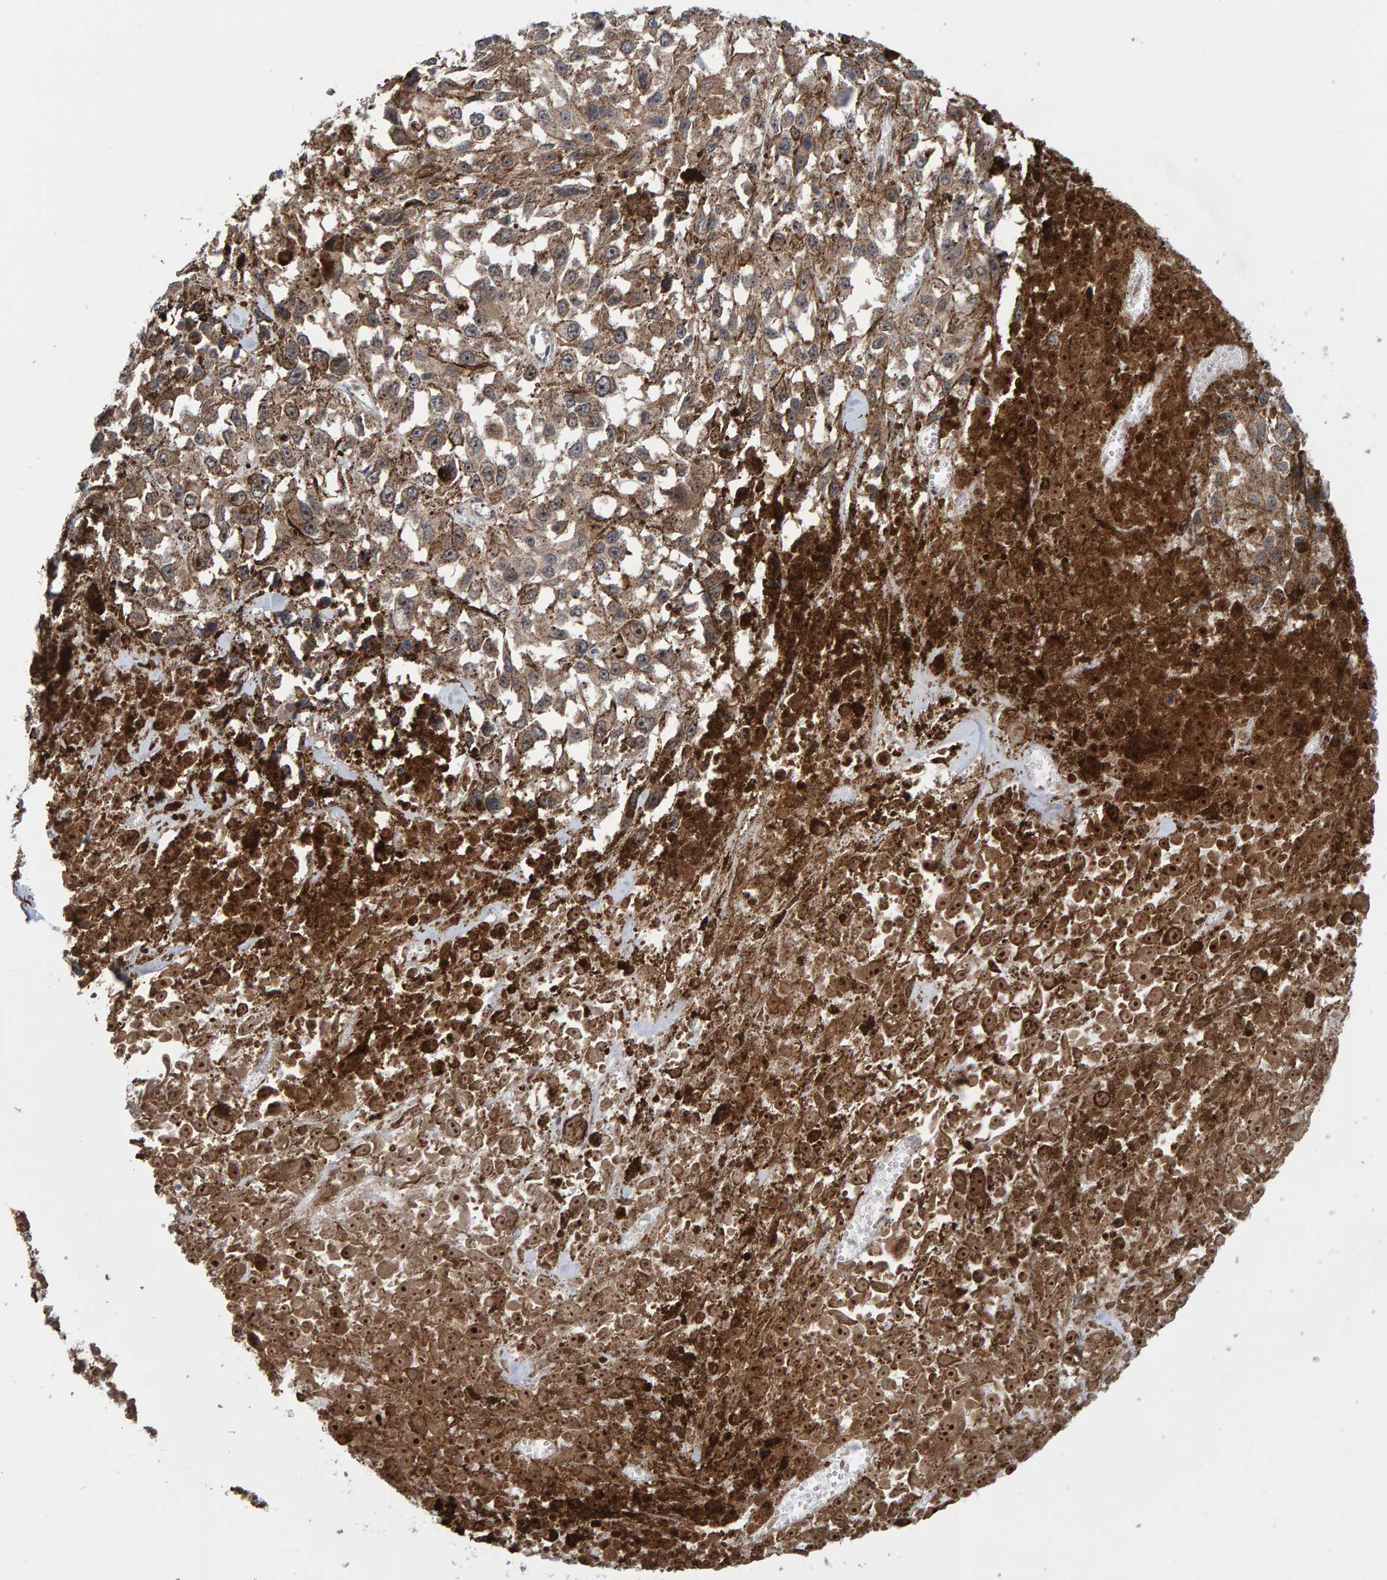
{"staining": {"intensity": "weak", "quantity": ">75%", "location": "cytoplasmic/membranous,nuclear"}, "tissue": "melanoma", "cell_type": "Tumor cells", "image_type": "cancer", "snomed": [{"axis": "morphology", "description": "Malignant melanoma, Metastatic site"}, {"axis": "topography", "description": "Lymph node"}], "caption": "Immunohistochemistry histopathology image of malignant melanoma (metastatic site) stained for a protein (brown), which shows low levels of weak cytoplasmic/membranous and nuclear staining in approximately >75% of tumor cells.", "gene": "CCDC25", "patient": {"sex": "male", "age": 59}}